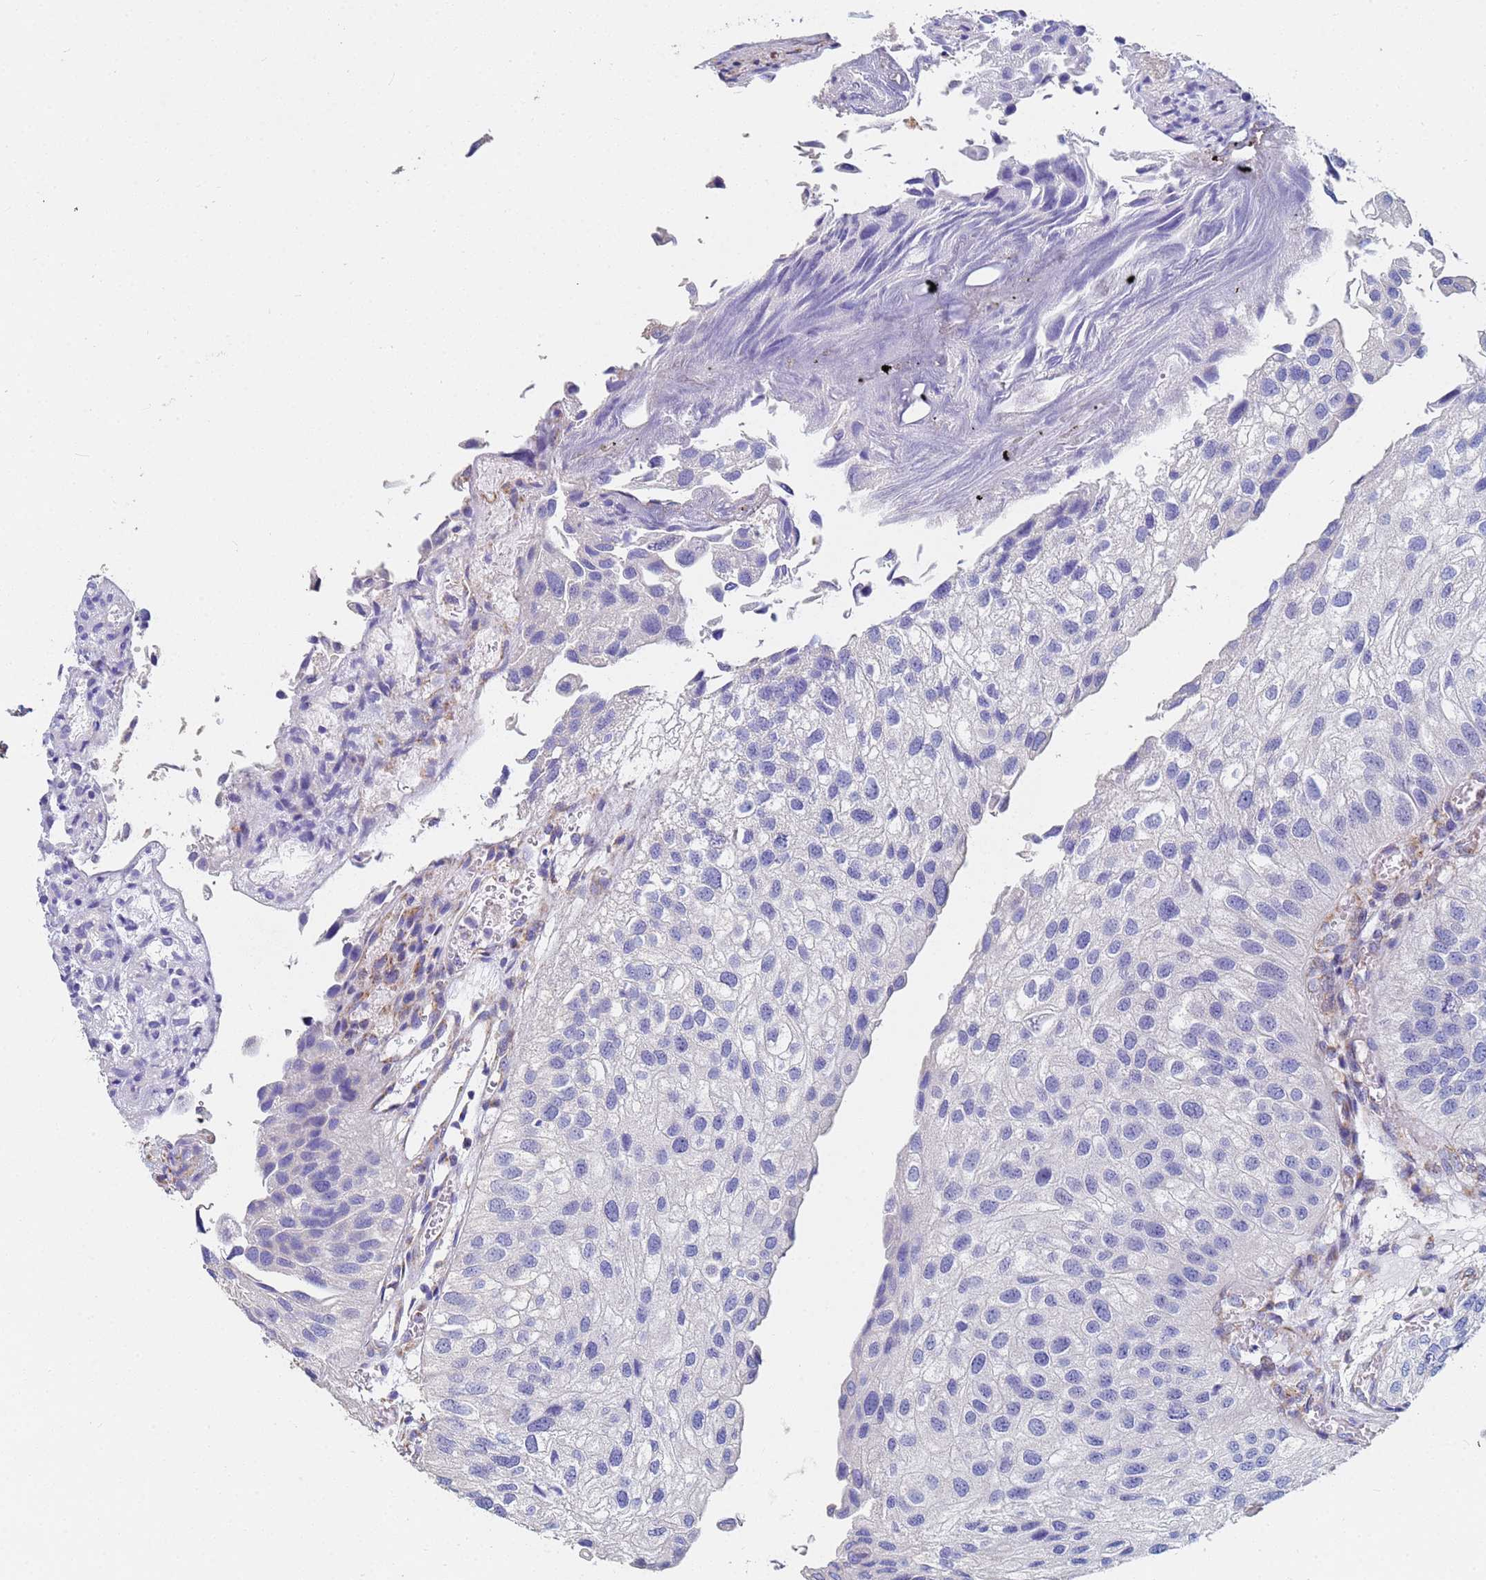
{"staining": {"intensity": "negative", "quantity": "none", "location": "none"}, "tissue": "urothelial cancer", "cell_type": "Tumor cells", "image_type": "cancer", "snomed": [{"axis": "morphology", "description": "Urothelial carcinoma, Low grade"}, {"axis": "topography", "description": "Urinary bladder"}], "caption": "Immunohistochemistry photomicrograph of urothelial cancer stained for a protein (brown), which shows no positivity in tumor cells. Brightfield microscopy of immunohistochemistry stained with DAB (3,3'-diaminobenzidine) (brown) and hematoxylin (blue), captured at high magnification.", "gene": "UQCRH", "patient": {"sex": "female", "age": 89}}